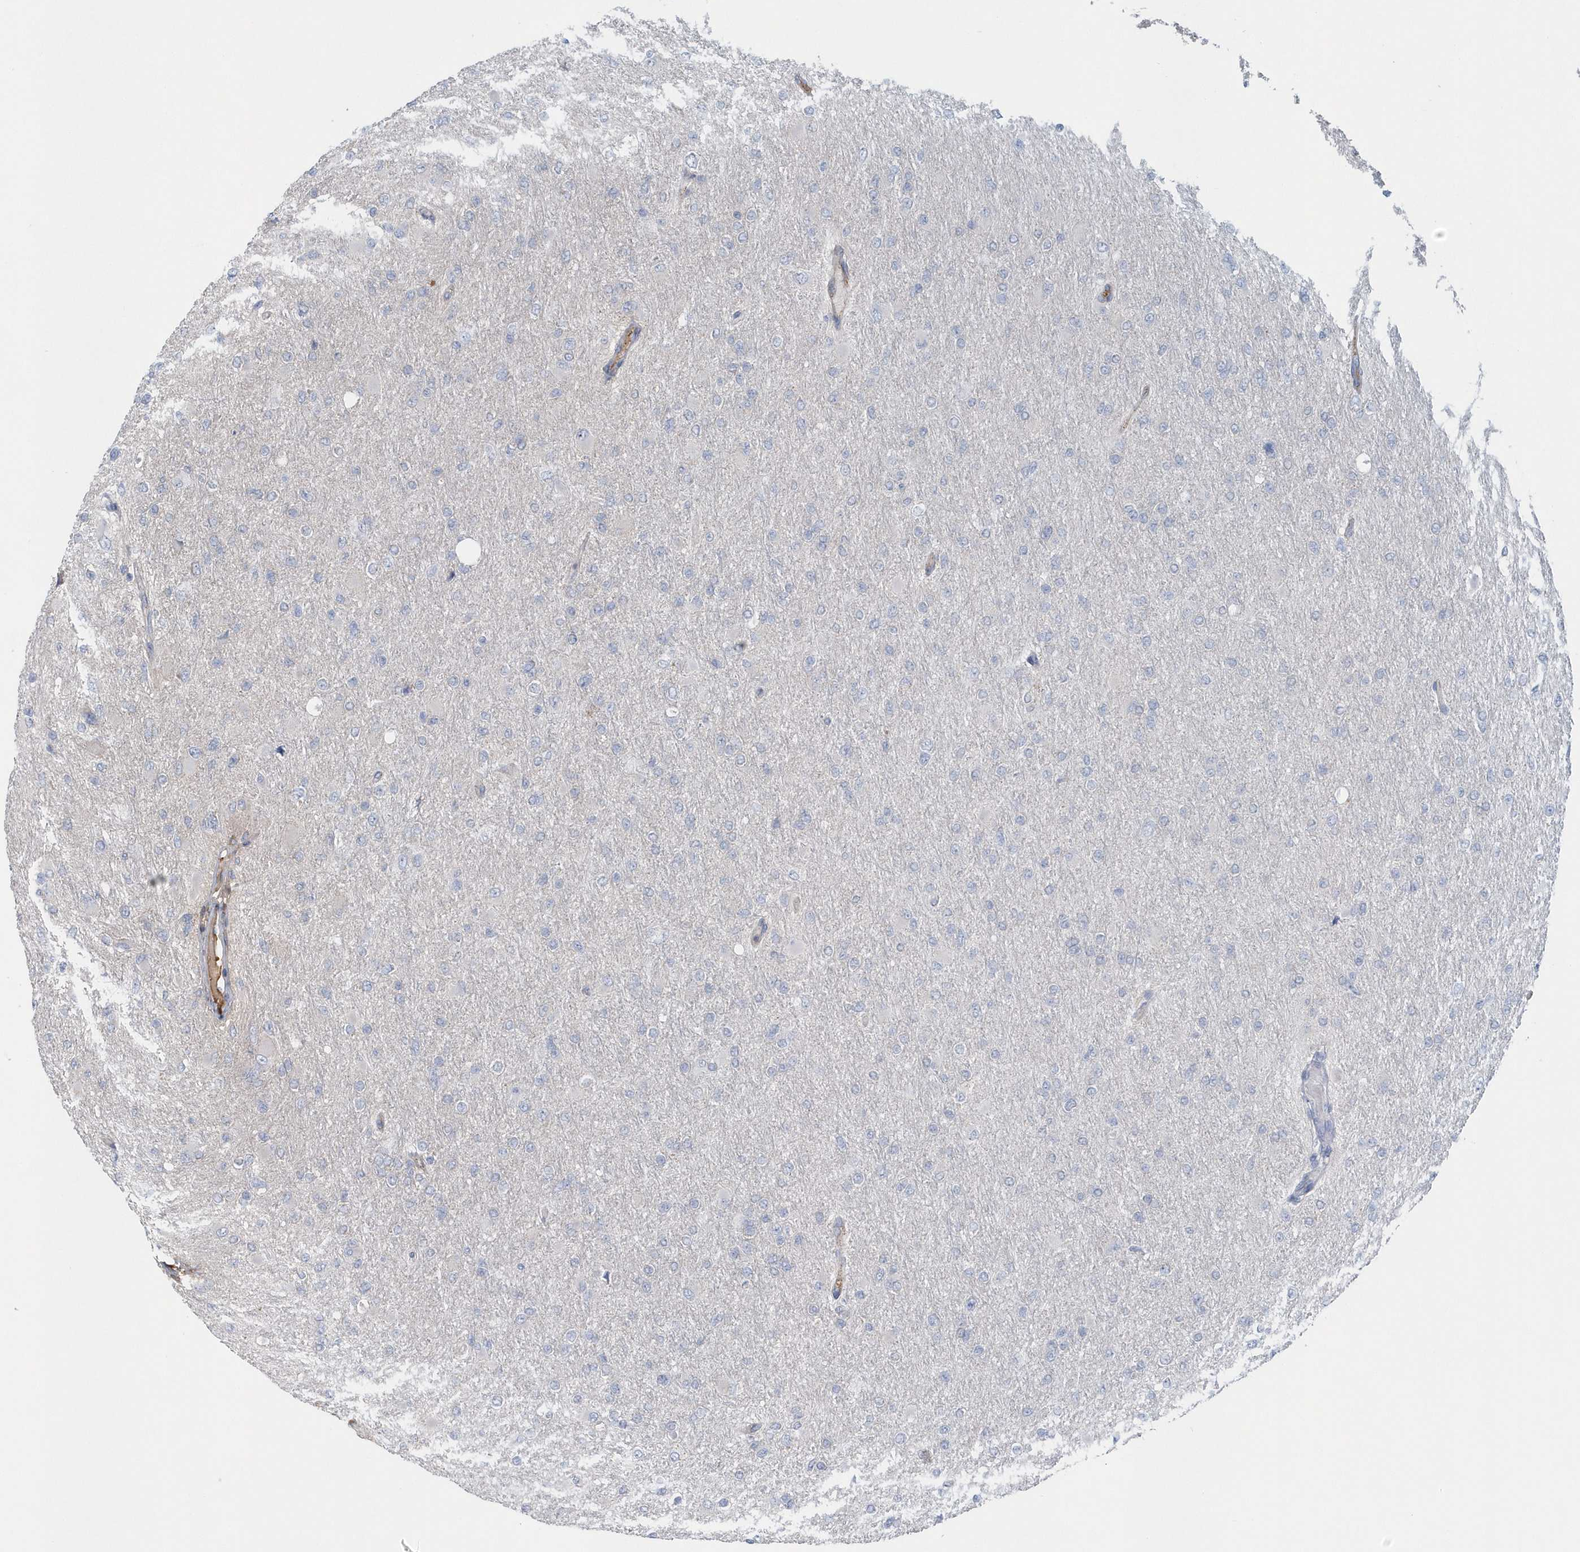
{"staining": {"intensity": "negative", "quantity": "none", "location": "none"}, "tissue": "glioma", "cell_type": "Tumor cells", "image_type": "cancer", "snomed": [{"axis": "morphology", "description": "Glioma, malignant, High grade"}, {"axis": "topography", "description": "Cerebral cortex"}], "caption": "A high-resolution micrograph shows immunohistochemistry (IHC) staining of glioma, which displays no significant positivity in tumor cells.", "gene": "SPATA18", "patient": {"sex": "female", "age": 36}}